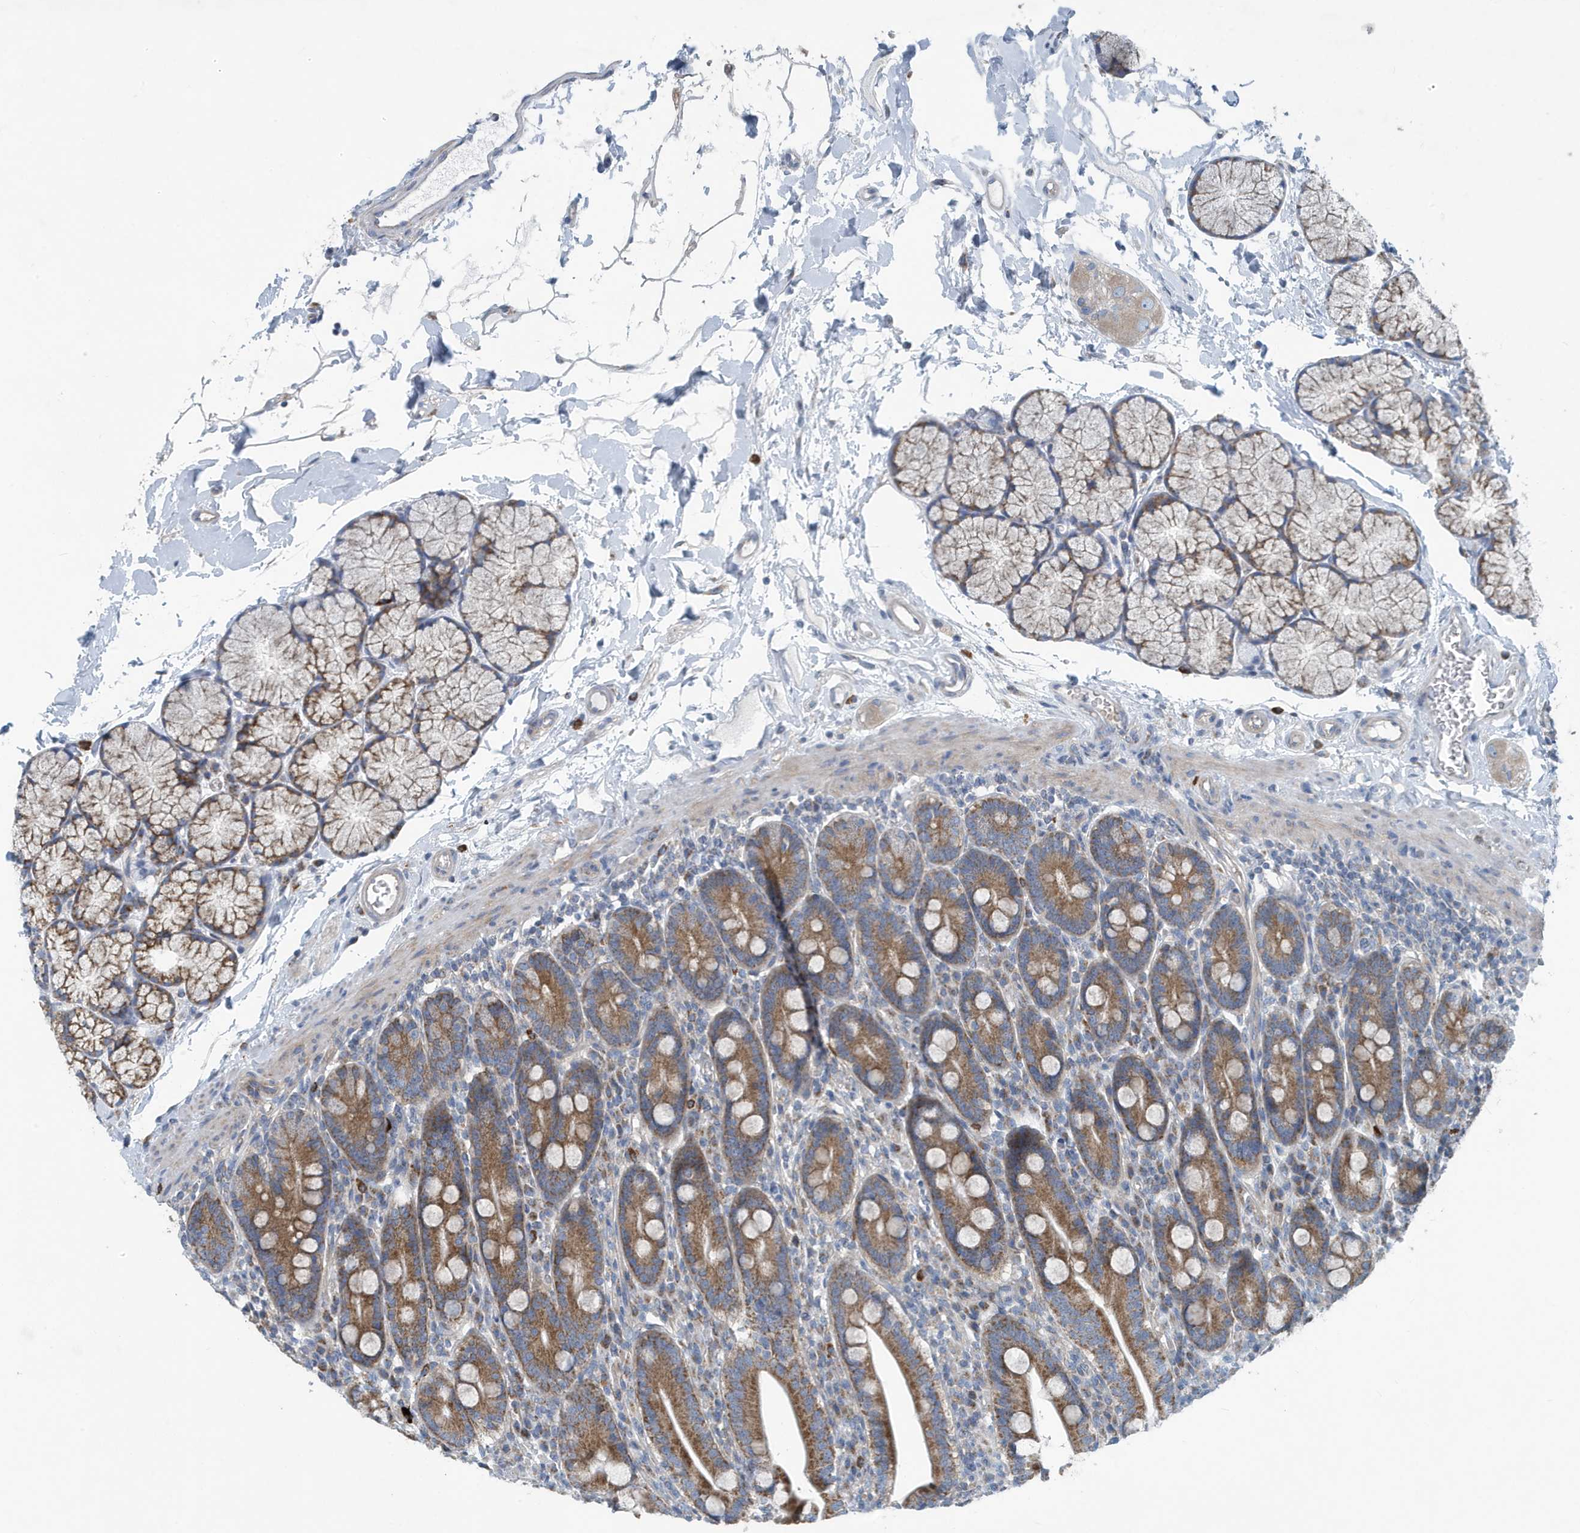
{"staining": {"intensity": "moderate", "quantity": ">75%", "location": "cytoplasmic/membranous"}, "tissue": "duodenum", "cell_type": "Glandular cells", "image_type": "normal", "snomed": [{"axis": "morphology", "description": "Normal tissue, NOS"}, {"axis": "topography", "description": "Duodenum"}], "caption": "Brown immunohistochemical staining in unremarkable duodenum shows moderate cytoplasmic/membranous positivity in approximately >75% of glandular cells. Nuclei are stained in blue.", "gene": "PPM1M", "patient": {"sex": "male", "age": 35}}